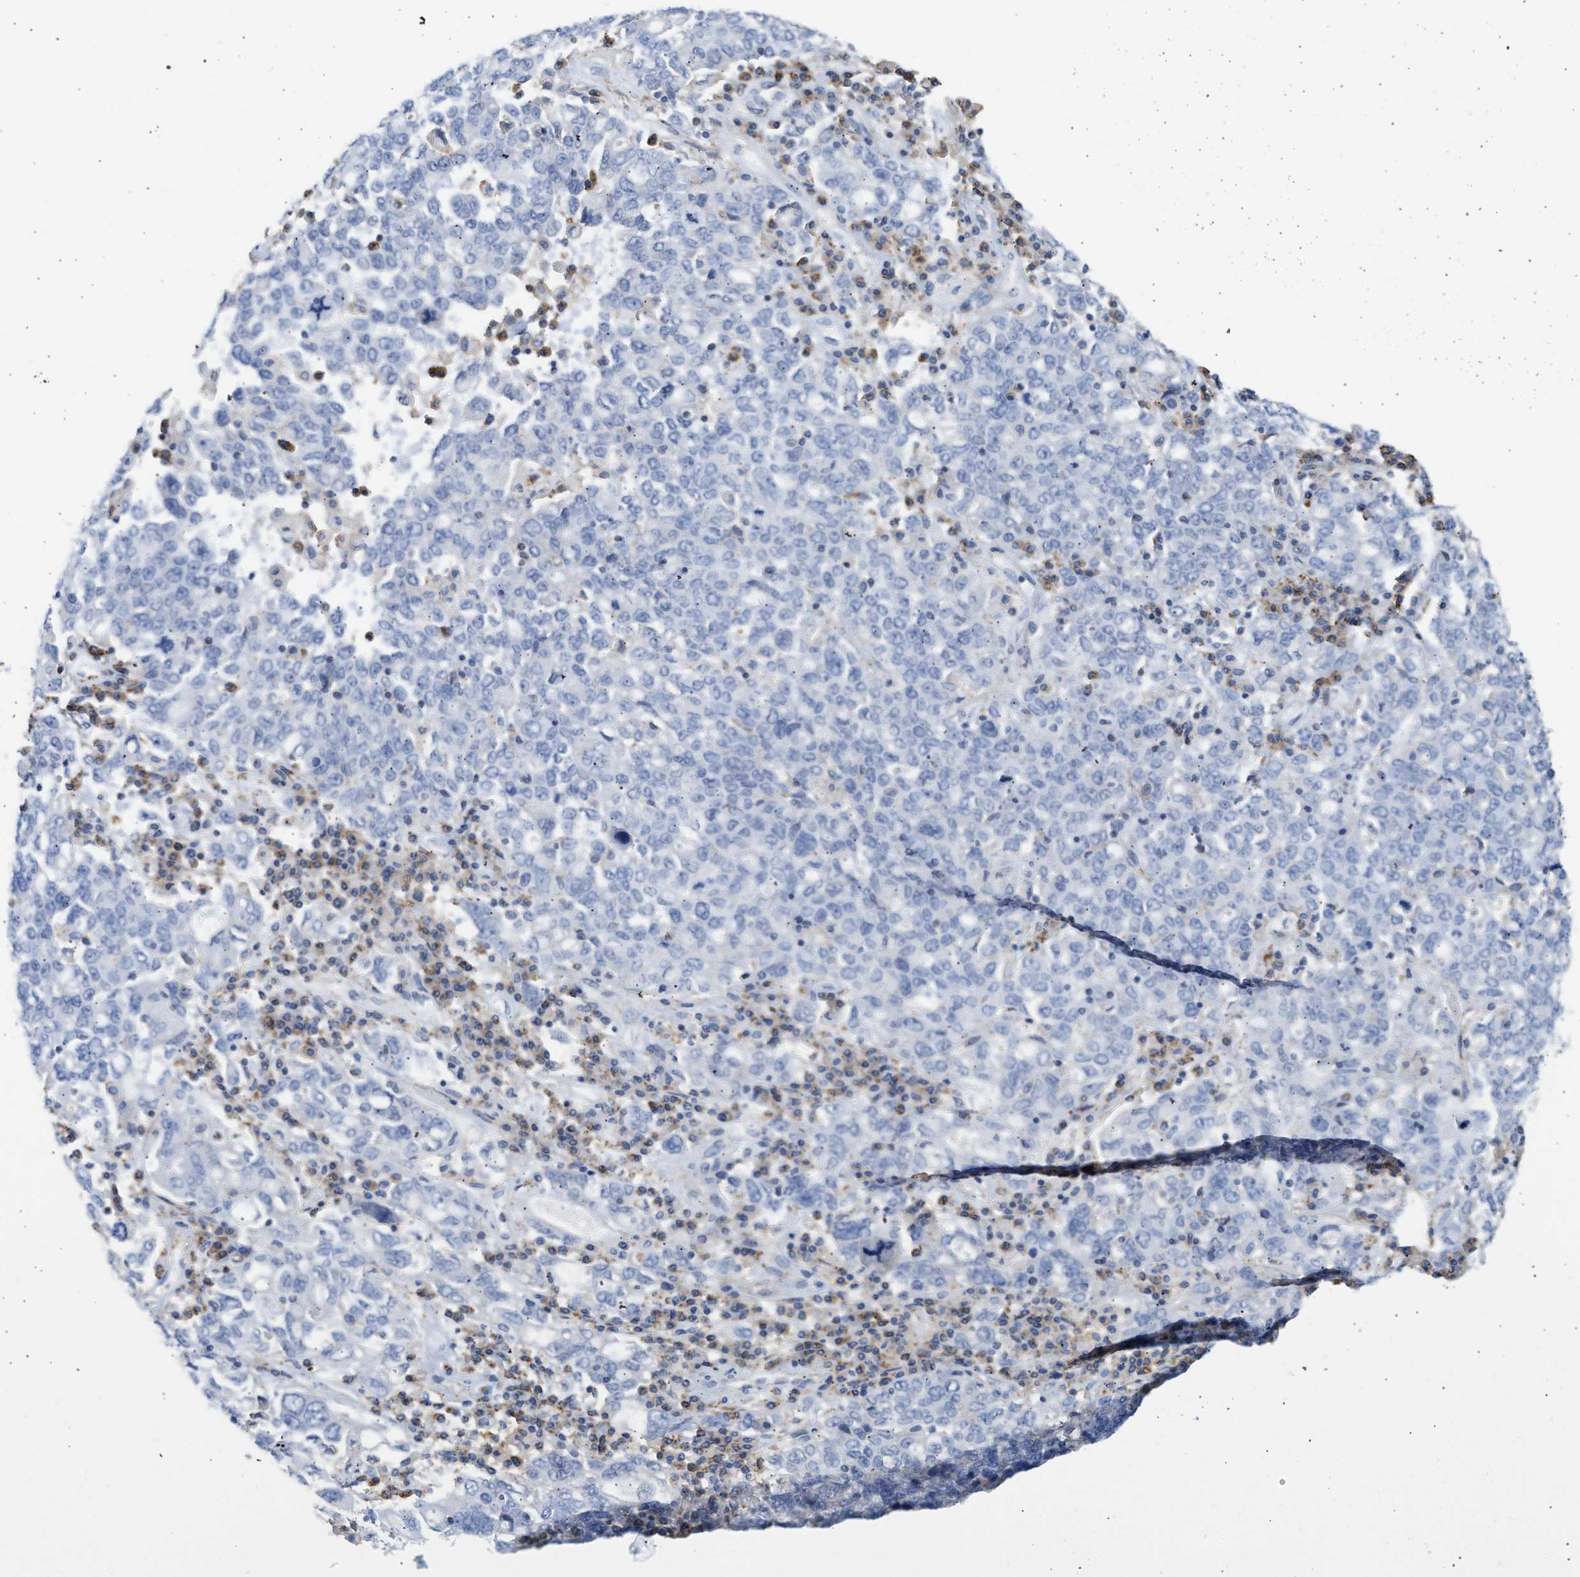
{"staining": {"intensity": "negative", "quantity": "none", "location": "none"}, "tissue": "ovarian cancer", "cell_type": "Tumor cells", "image_type": "cancer", "snomed": [{"axis": "morphology", "description": "Carcinoma, endometroid"}, {"axis": "topography", "description": "Ovary"}], "caption": "Immunohistochemistry (IHC) histopathology image of human ovarian cancer (endometroid carcinoma) stained for a protein (brown), which exhibits no expression in tumor cells.", "gene": "BVES", "patient": {"sex": "female", "age": 62}}